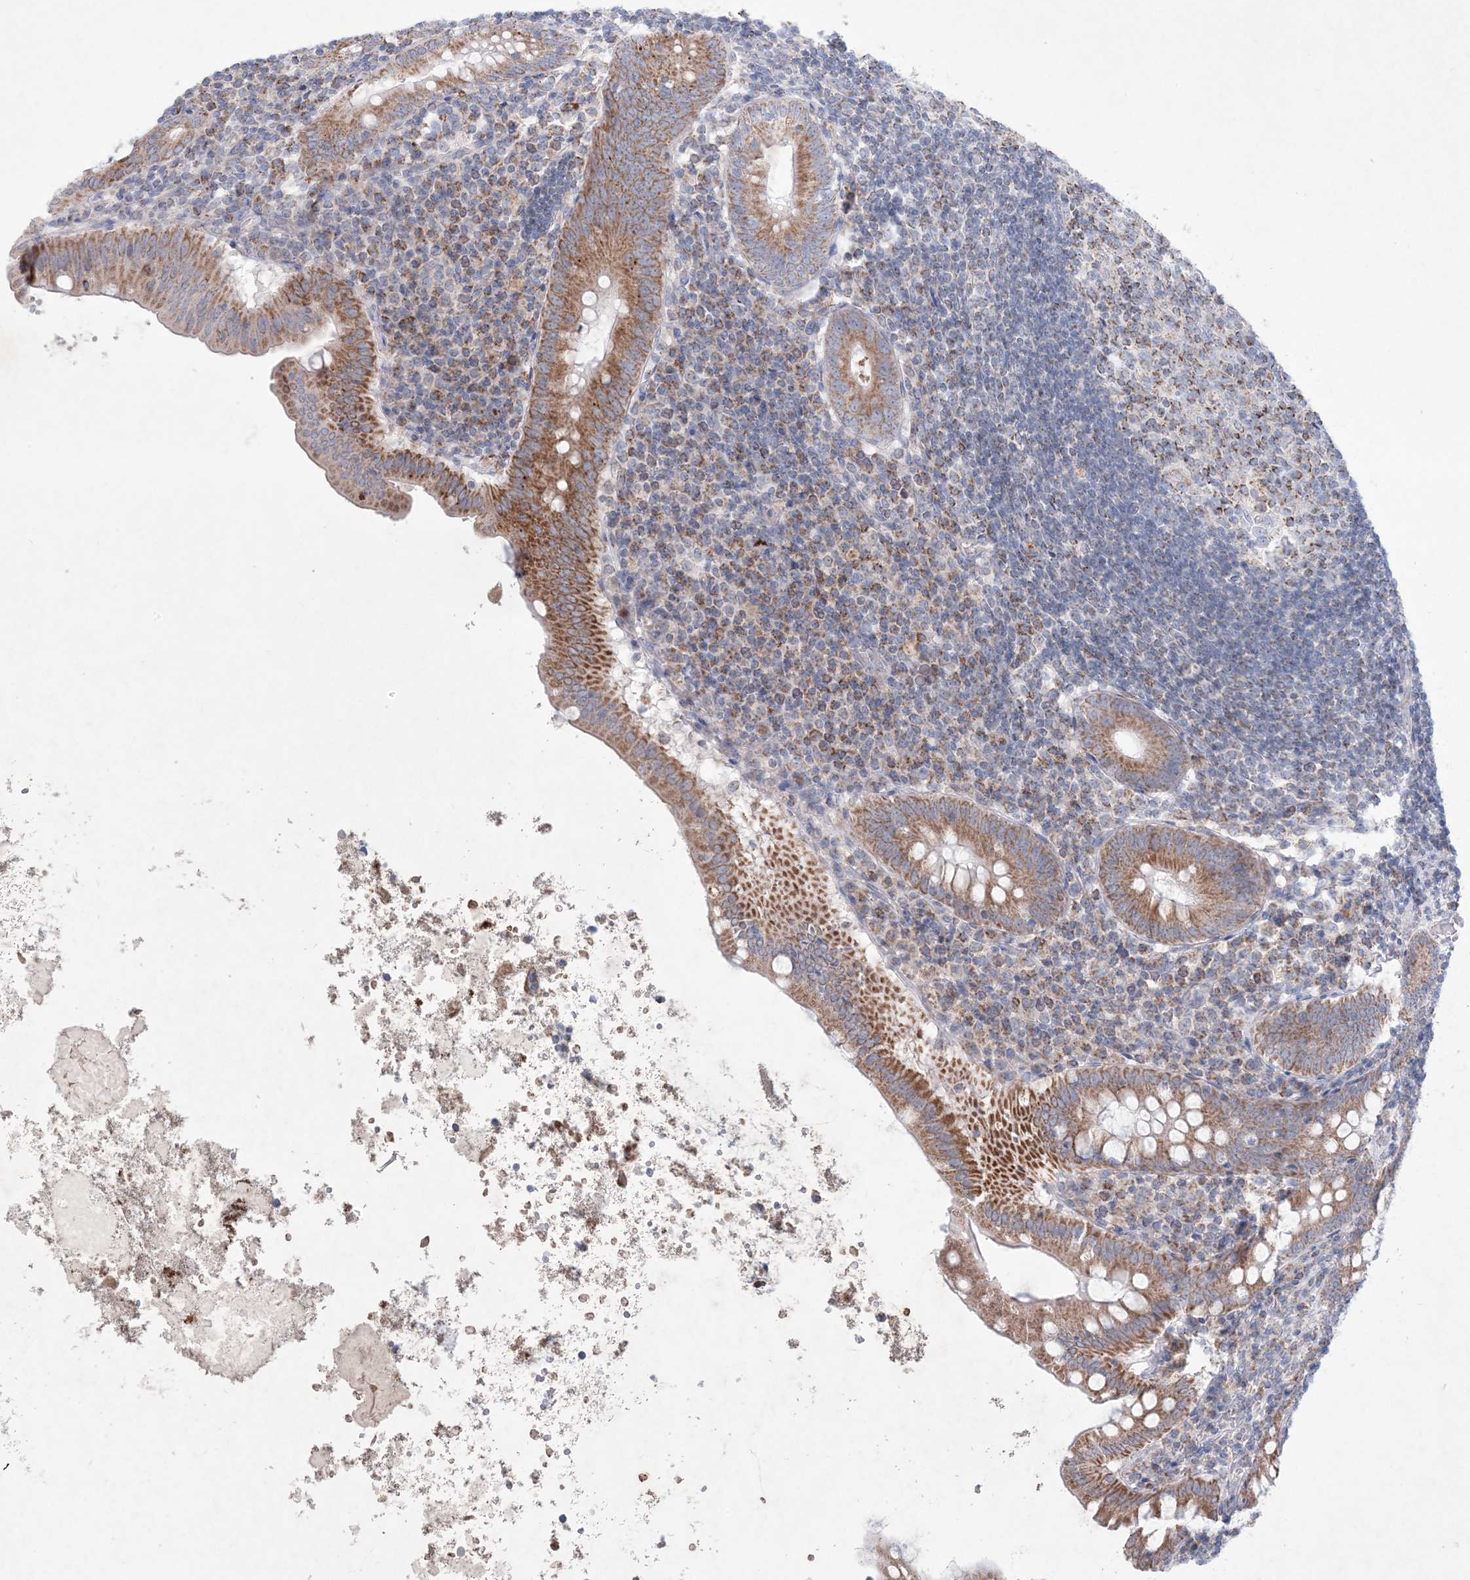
{"staining": {"intensity": "moderate", "quantity": ">75%", "location": "cytoplasmic/membranous"}, "tissue": "appendix", "cell_type": "Glandular cells", "image_type": "normal", "snomed": [{"axis": "morphology", "description": "Normal tissue, NOS"}, {"axis": "topography", "description": "Appendix"}], "caption": "This histopathology image demonstrates immunohistochemistry staining of unremarkable human appendix, with medium moderate cytoplasmic/membranous staining in approximately >75% of glandular cells.", "gene": "KCTD6", "patient": {"sex": "female", "age": 54}}